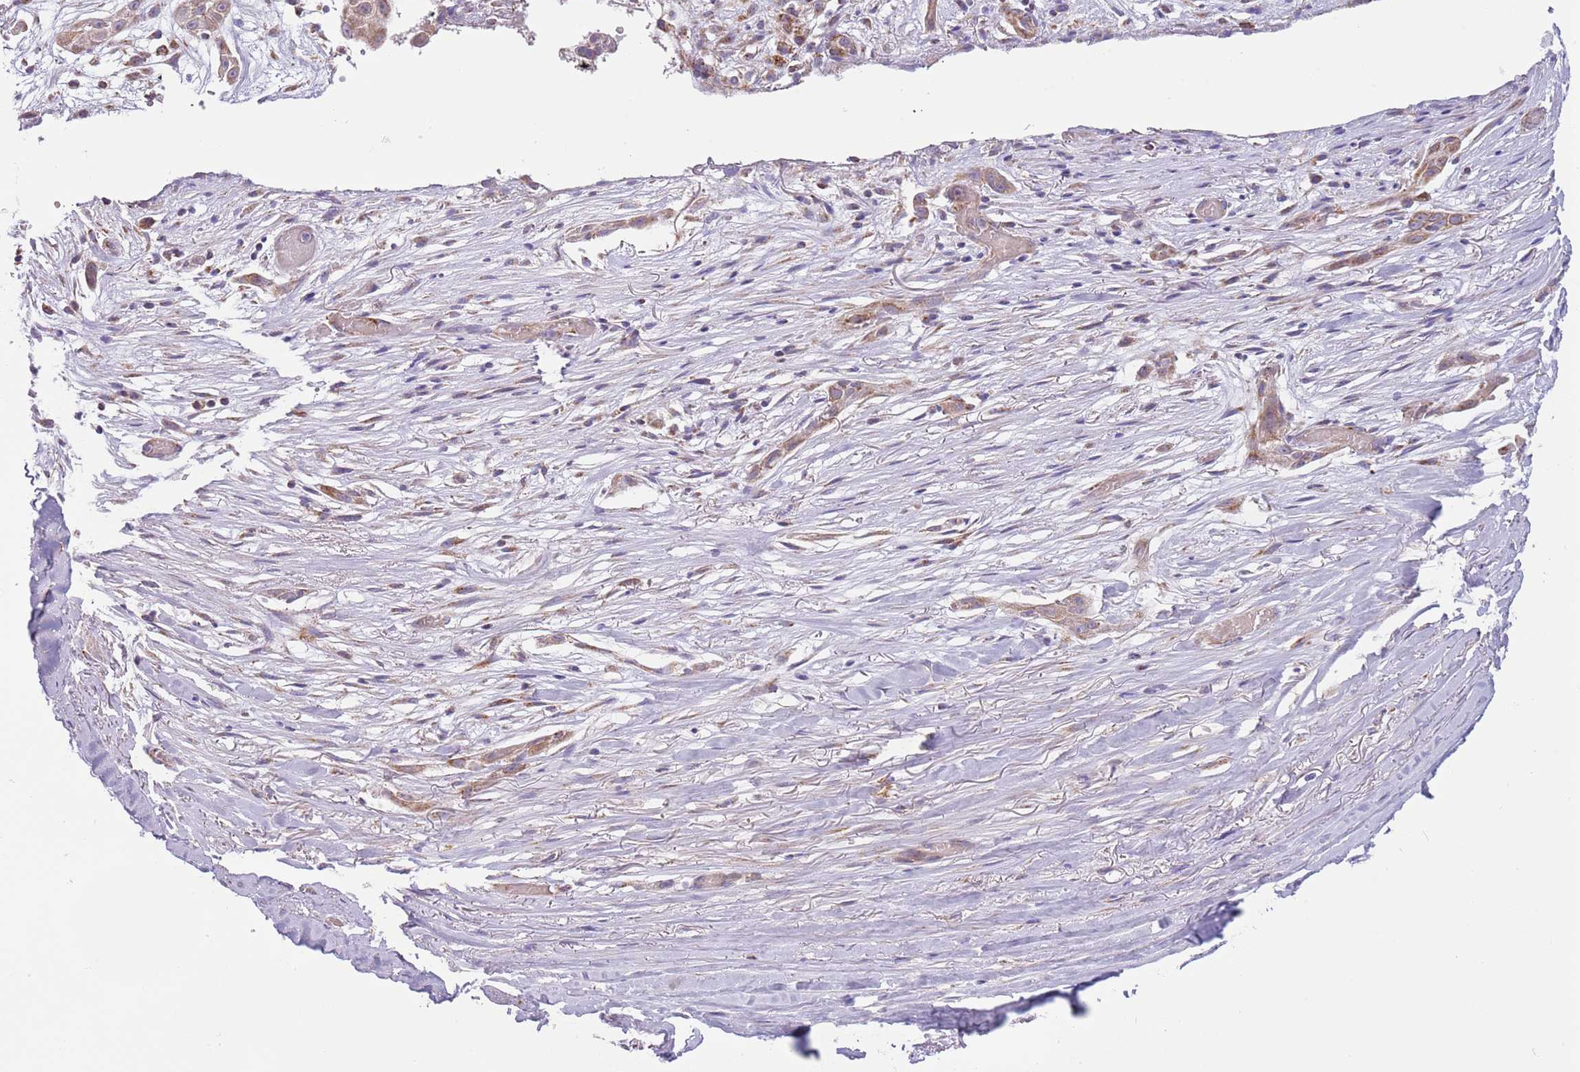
{"staining": {"intensity": "weak", "quantity": ">75%", "location": "cytoplasmic/membranous"}, "tissue": "adipose tissue", "cell_type": "Adipocytes", "image_type": "normal", "snomed": [{"axis": "morphology", "description": "Normal tissue, NOS"}, {"axis": "morphology", "description": "Basal cell carcinoma"}, {"axis": "topography", "description": "Skin"}], "caption": "Immunohistochemical staining of normal adipose tissue demonstrates low levels of weak cytoplasmic/membranous expression in approximately >75% of adipocytes. The staining was performed using DAB to visualize the protein expression in brown, while the nuclei were stained in blue with hematoxylin (Magnification: 20x).", "gene": "LHX6", "patient": {"sex": "female", "age": 89}}